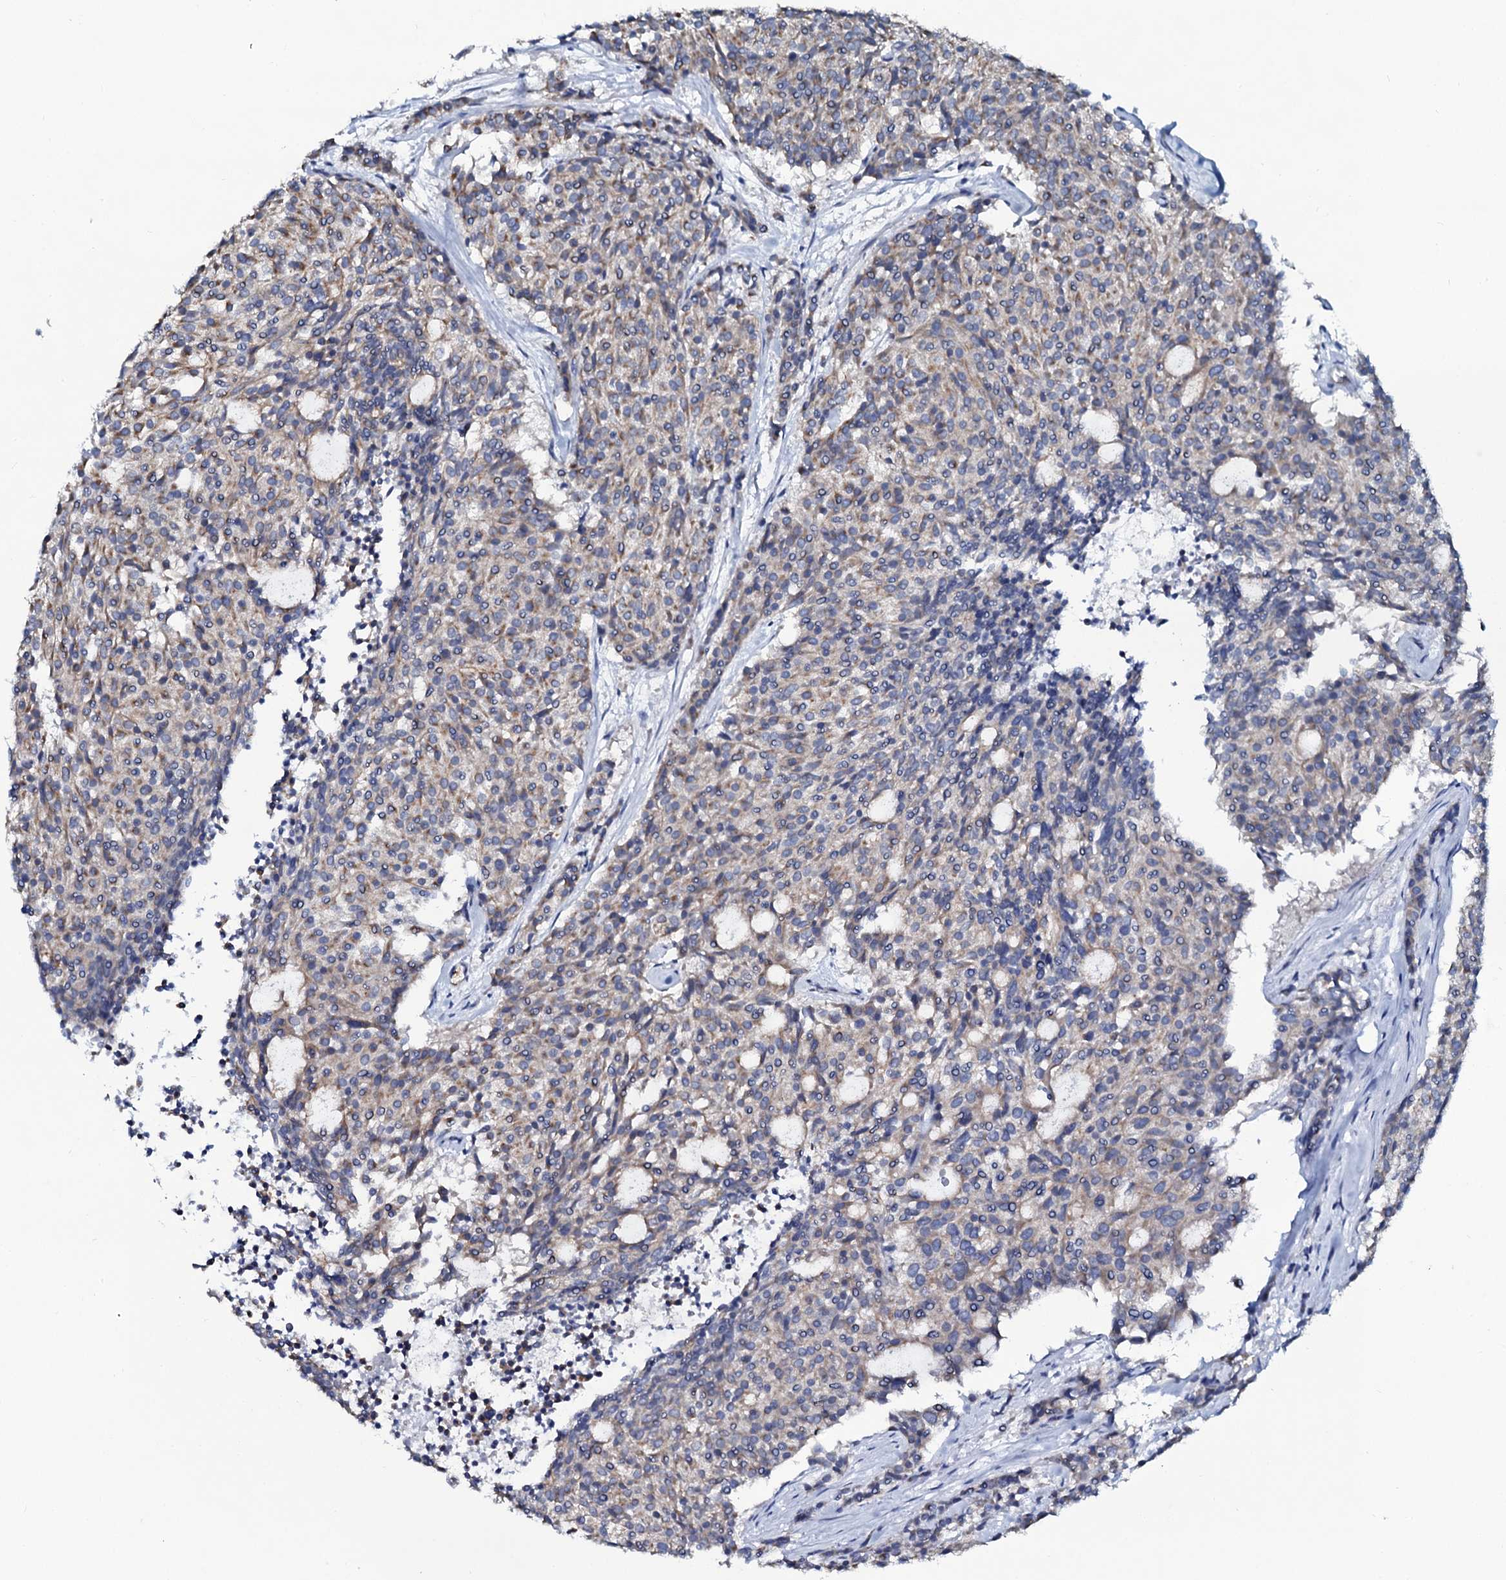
{"staining": {"intensity": "weak", "quantity": "25%-75%", "location": "cytoplasmic/membranous"}, "tissue": "carcinoid", "cell_type": "Tumor cells", "image_type": "cancer", "snomed": [{"axis": "morphology", "description": "Carcinoid, malignant, NOS"}, {"axis": "topography", "description": "Pancreas"}], "caption": "Tumor cells display weak cytoplasmic/membranous positivity in approximately 25%-75% of cells in carcinoid (malignant). (Stains: DAB in brown, nuclei in blue, Microscopy: brightfield microscopy at high magnification).", "gene": "C10orf88", "patient": {"sex": "female", "age": 54}}